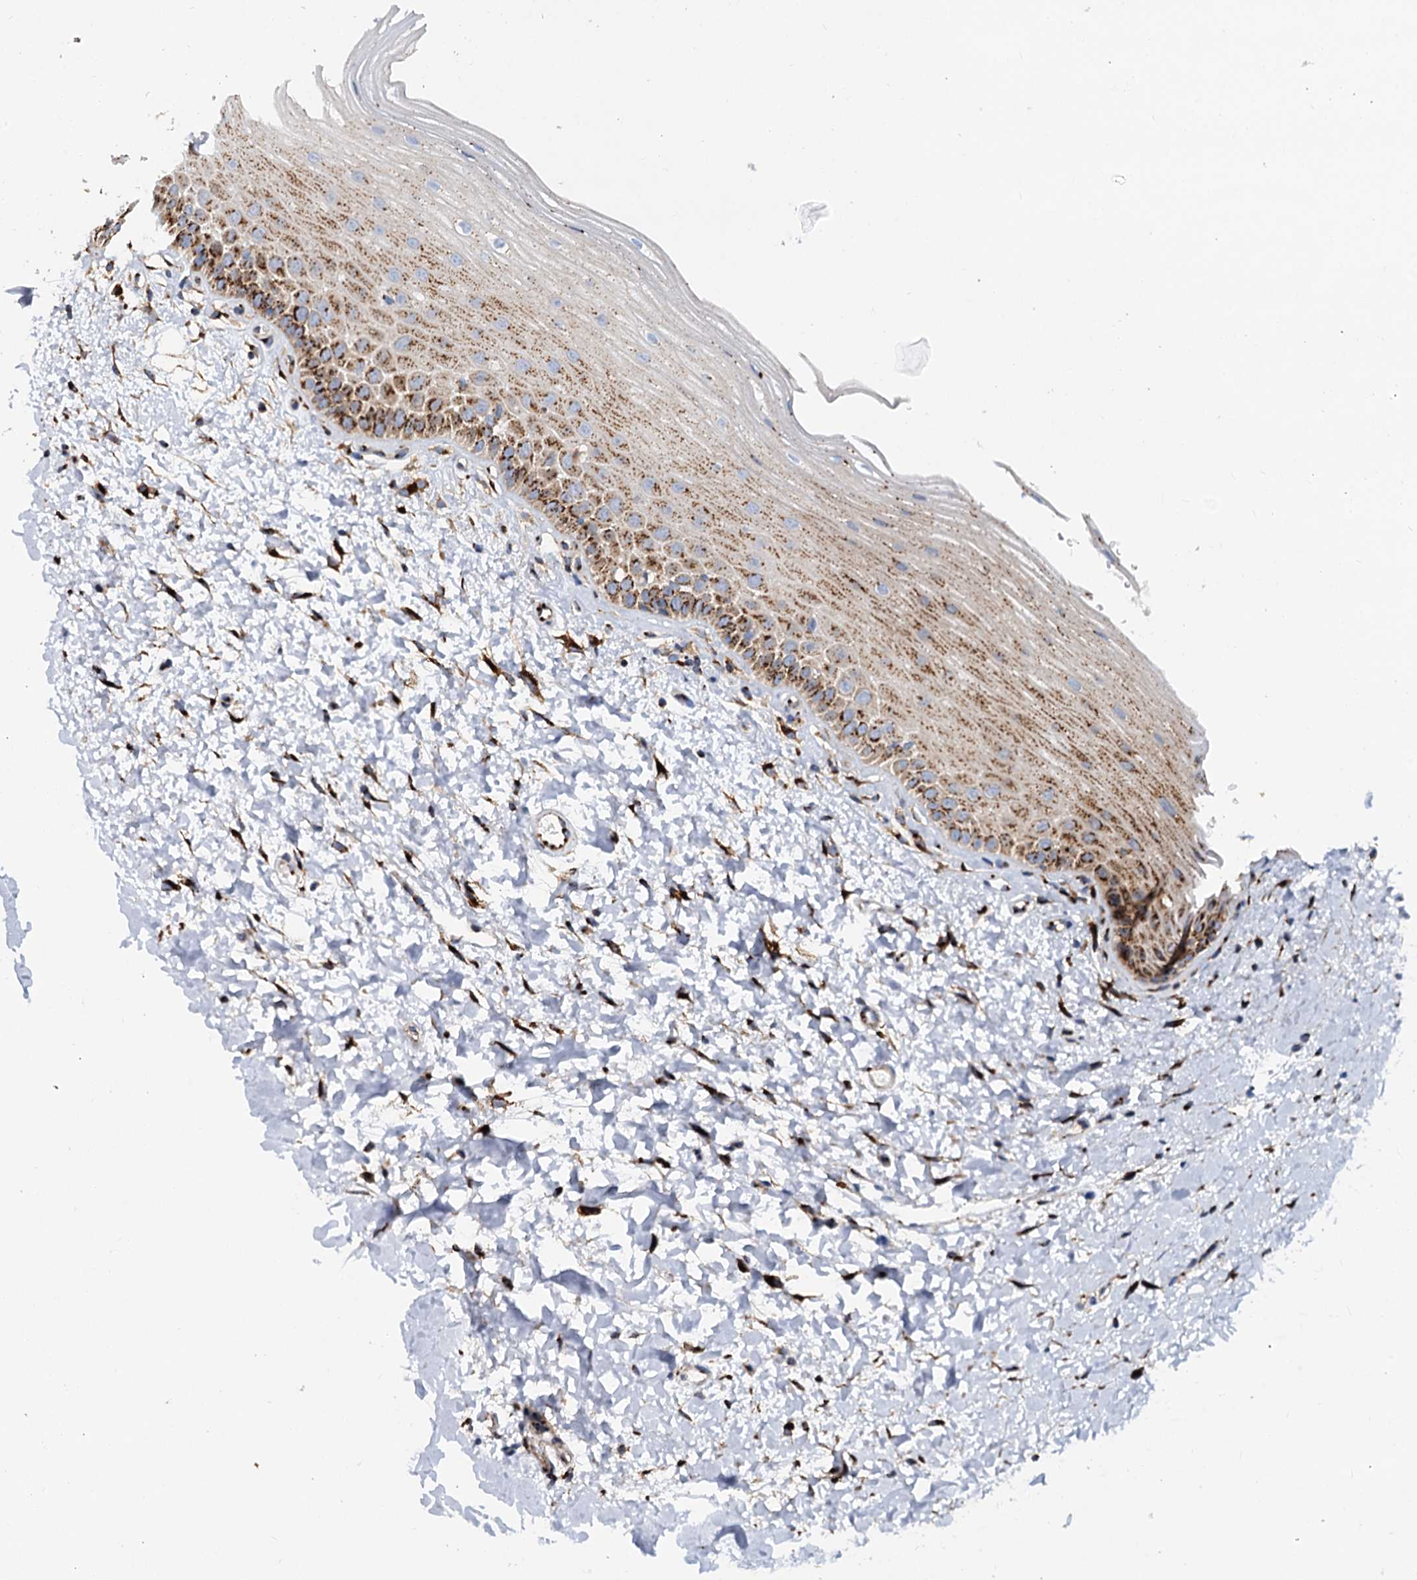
{"staining": {"intensity": "strong", "quantity": "25%-75%", "location": "cytoplasmic/membranous"}, "tissue": "oral mucosa", "cell_type": "Squamous epithelial cells", "image_type": "normal", "snomed": [{"axis": "morphology", "description": "Normal tissue, NOS"}, {"axis": "topography", "description": "Oral tissue"}], "caption": "An IHC photomicrograph of benign tissue is shown. Protein staining in brown highlights strong cytoplasmic/membranous positivity in oral mucosa within squamous epithelial cells.", "gene": "SUPT20H", "patient": {"sex": "female", "age": 56}}